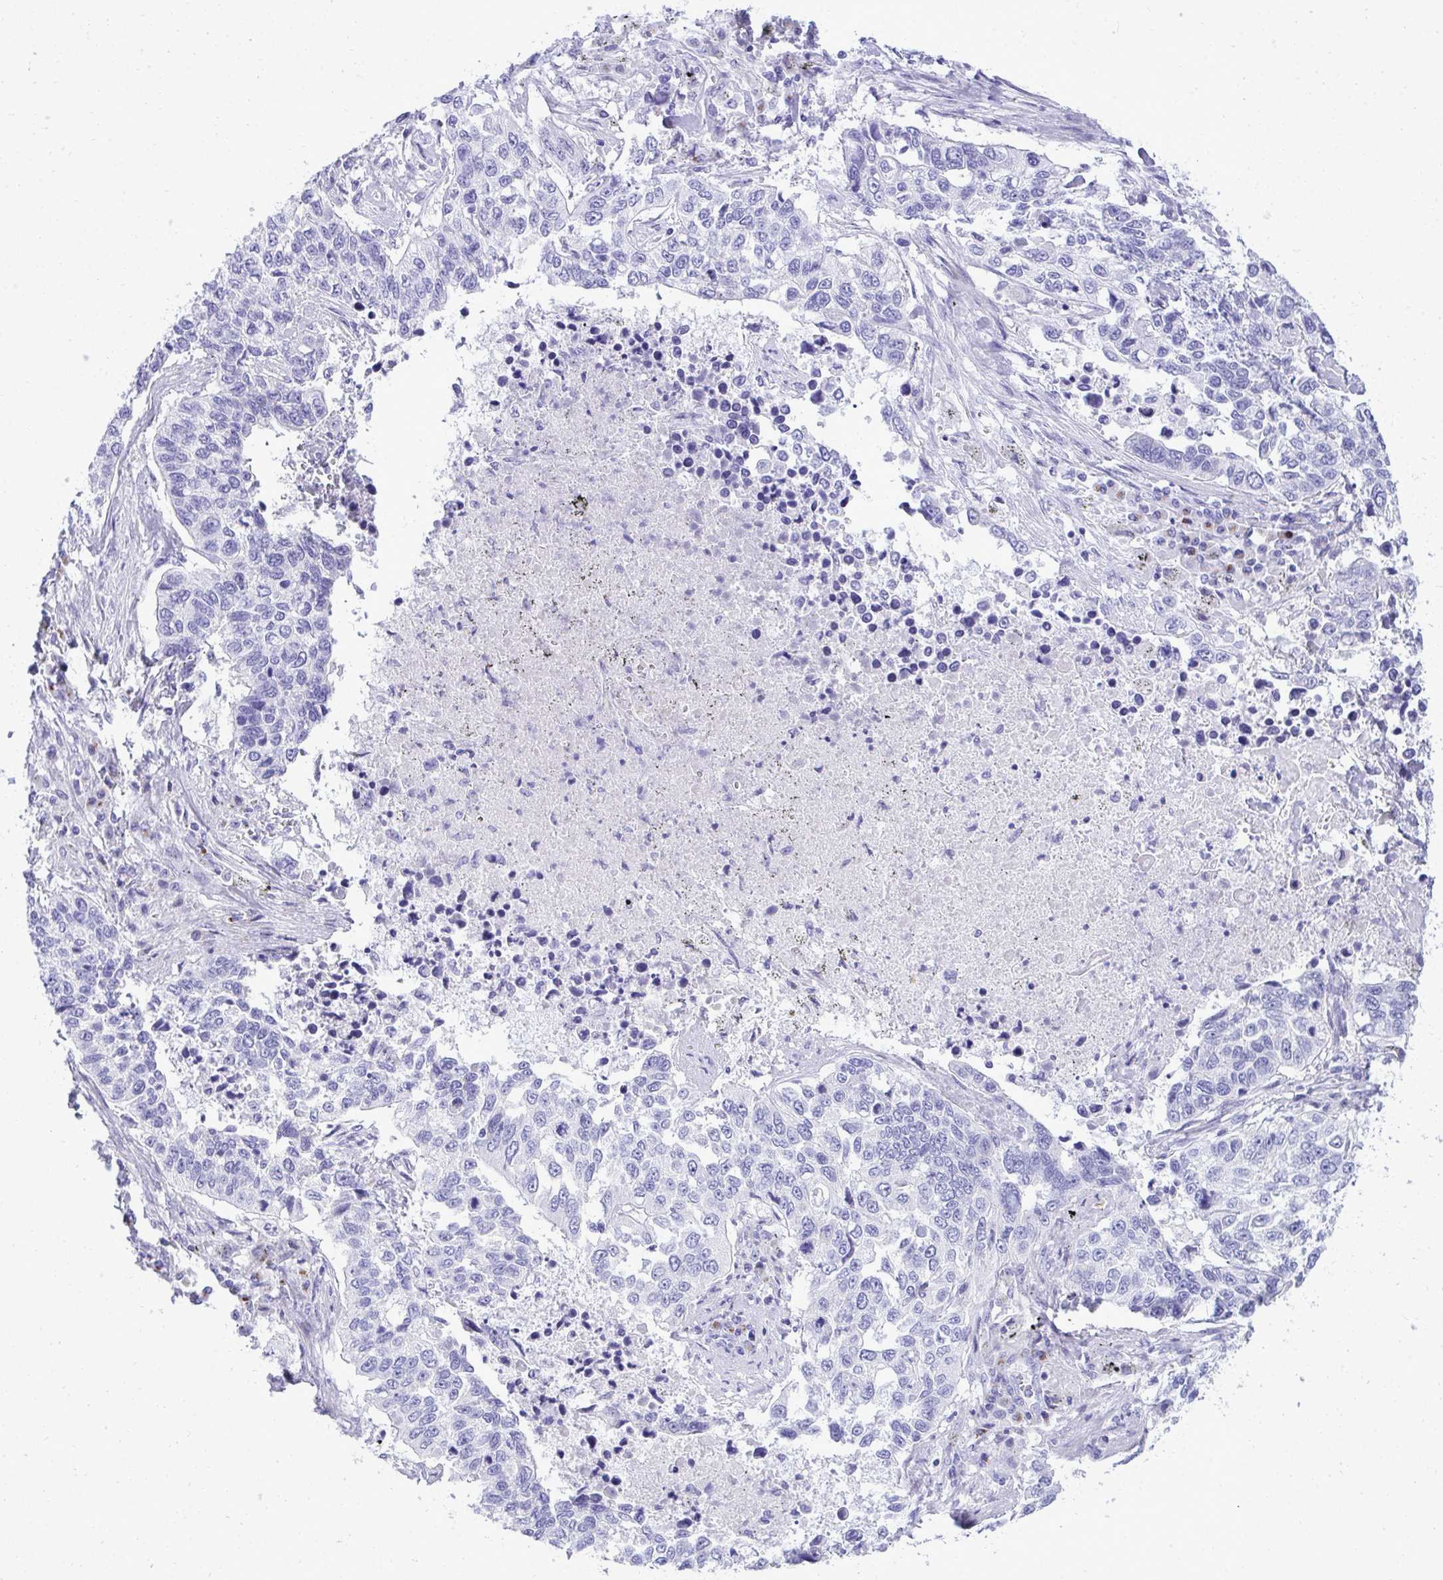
{"staining": {"intensity": "negative", "quantity": "none", "location": "none"}, "tissue": "lung cancer", "cell_type": "Tumor cells", "image_type": "cancer", "snomed": [{"axis": "morphology", "description": "Squamous cell carcinoma, NOS"}, {"axis": "topography", "description": "Lung"}], "caption": "High power microscopy image of an immunohistochemistry micrograph of lung cancer (squamous cell carcinoma), revealing no significant positivity in tumor cells.", "gene": "ANKDD1B", "patient": {"sex": "male", "age": 62}}